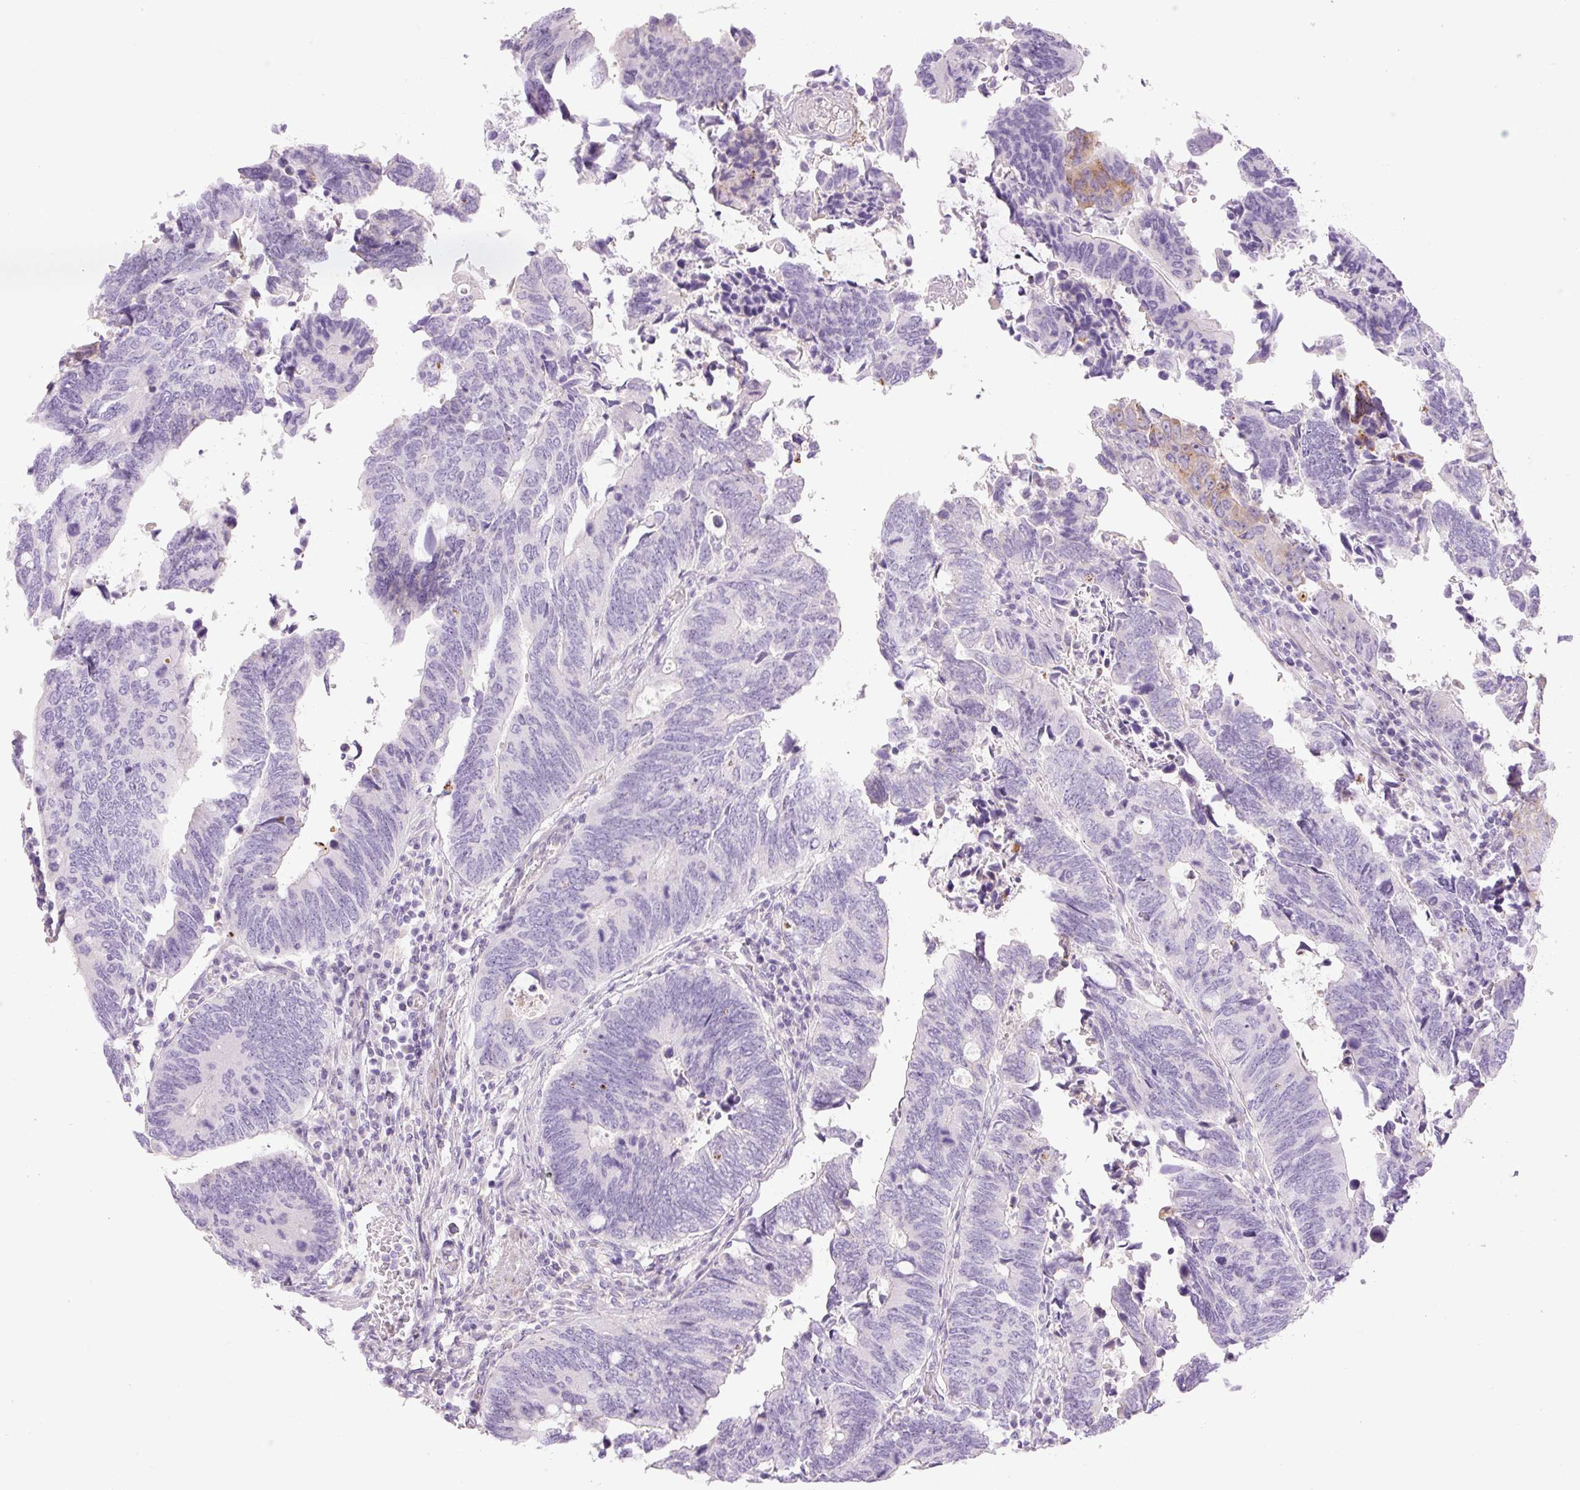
{"staining": {"intensity": "moderate", "quantity": "<25%", "location": "cytoplasmic/membranous"}, "tissue": "colorectal cancer", "cell_type": "Tumor cells", "image_type": "cancer", "snomed": [{"axis": "morphology", "description": "Adenocarcinoma, NOS"}, {"axis": "topography", "description": "Colon"}], "caption": "This is an image of IHC staining of adenocarcinoma (colorectal), which shows moderate staining in the cytoplasmic/membranous of tumor cells.", "gene": "MIA2", "patient": {"sex": "male", "age": 87}}